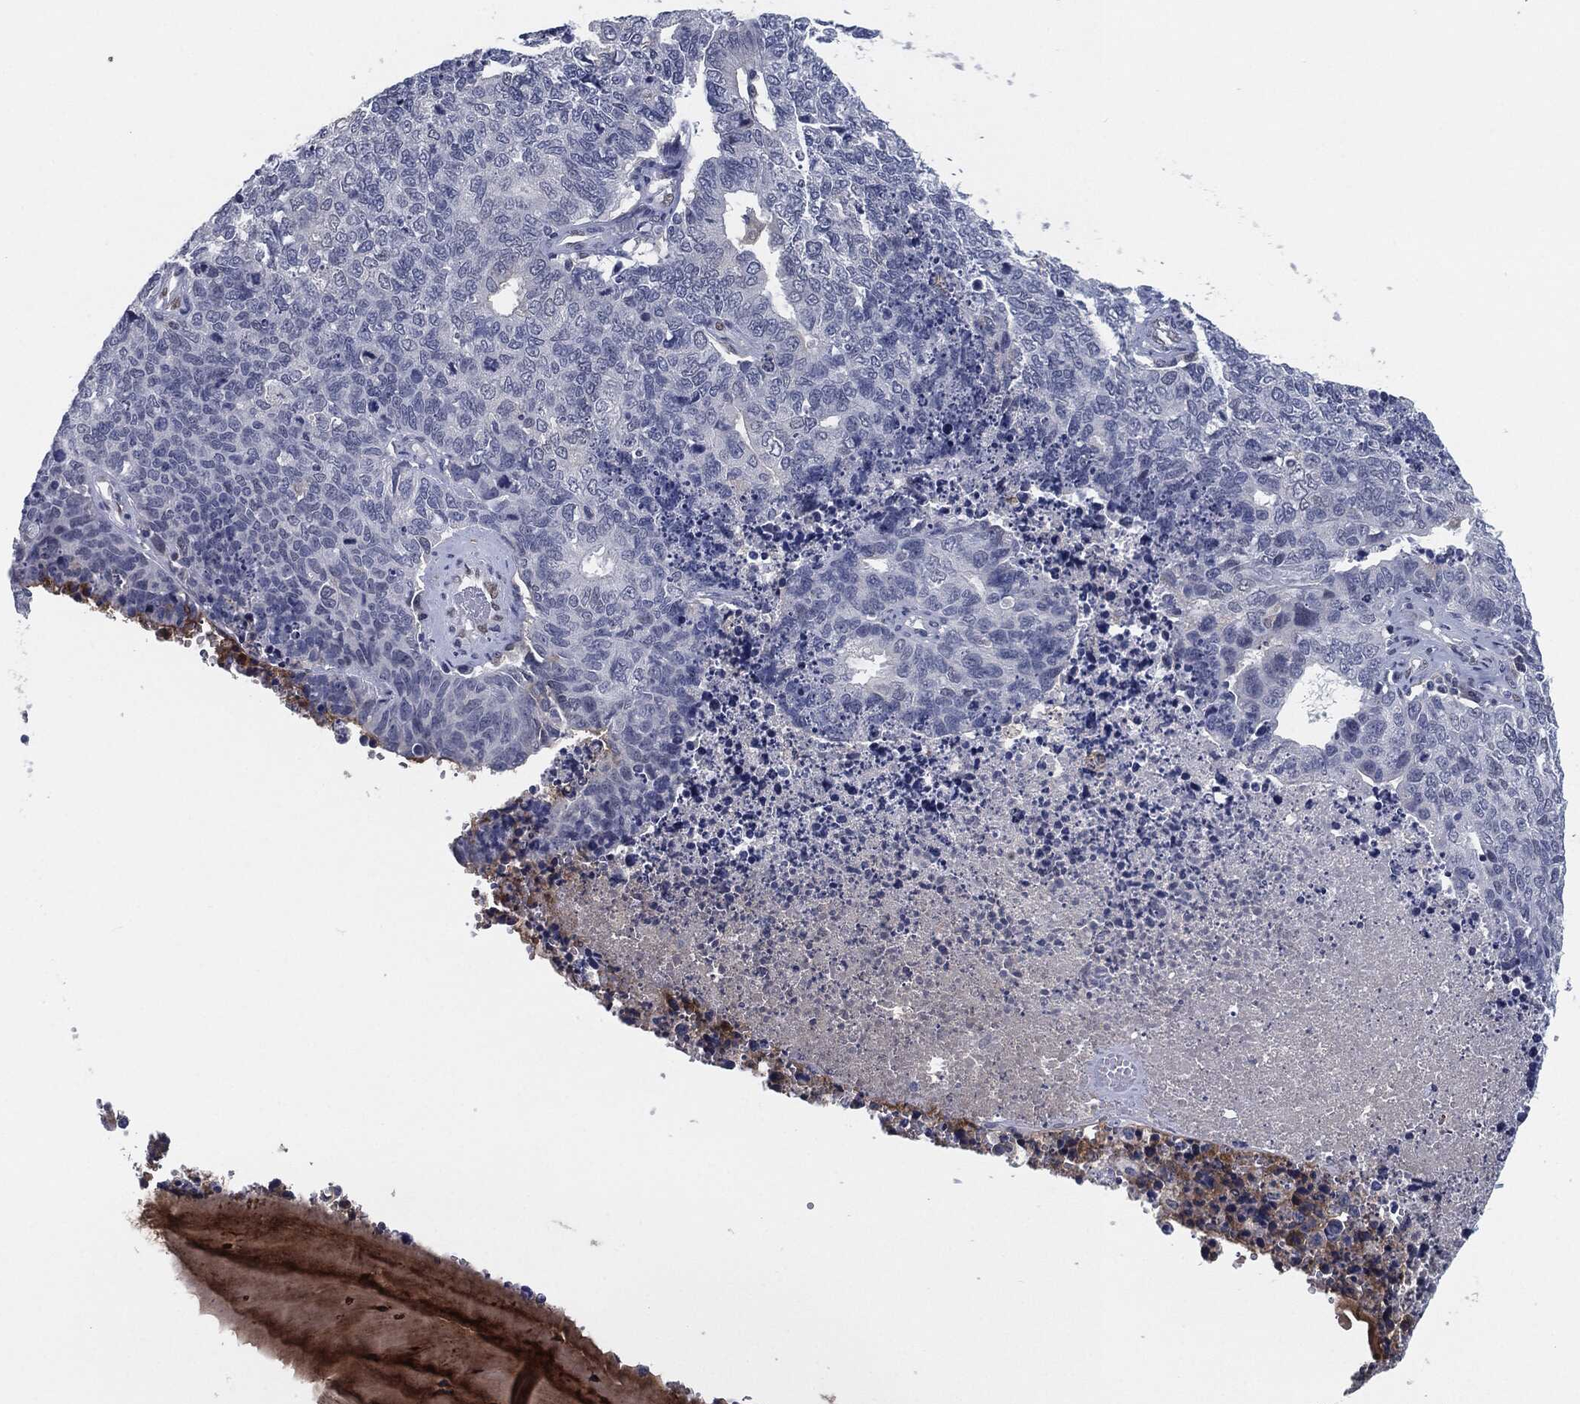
{"staining": {"intensity": "negative", "quantity": "none", "location": "none"}, "tissue": "cervical cancer", "cell_type": "Tumor cells", "image_type": "cancer", "snomed": [{"axis": "morphology", "description": "Squamous cell carcinoma, NOS"}, {"axis": "topography", "description": "Cervix"}], "caption": "IHC histopathology image of neoplastic tissue: squamous cell carcinoma (cervical) stained with DAB demonstrates no significant protein positivity in tumor cells.", "gene": "PROM1", "patient": {"sex": "female", "age": 63}}